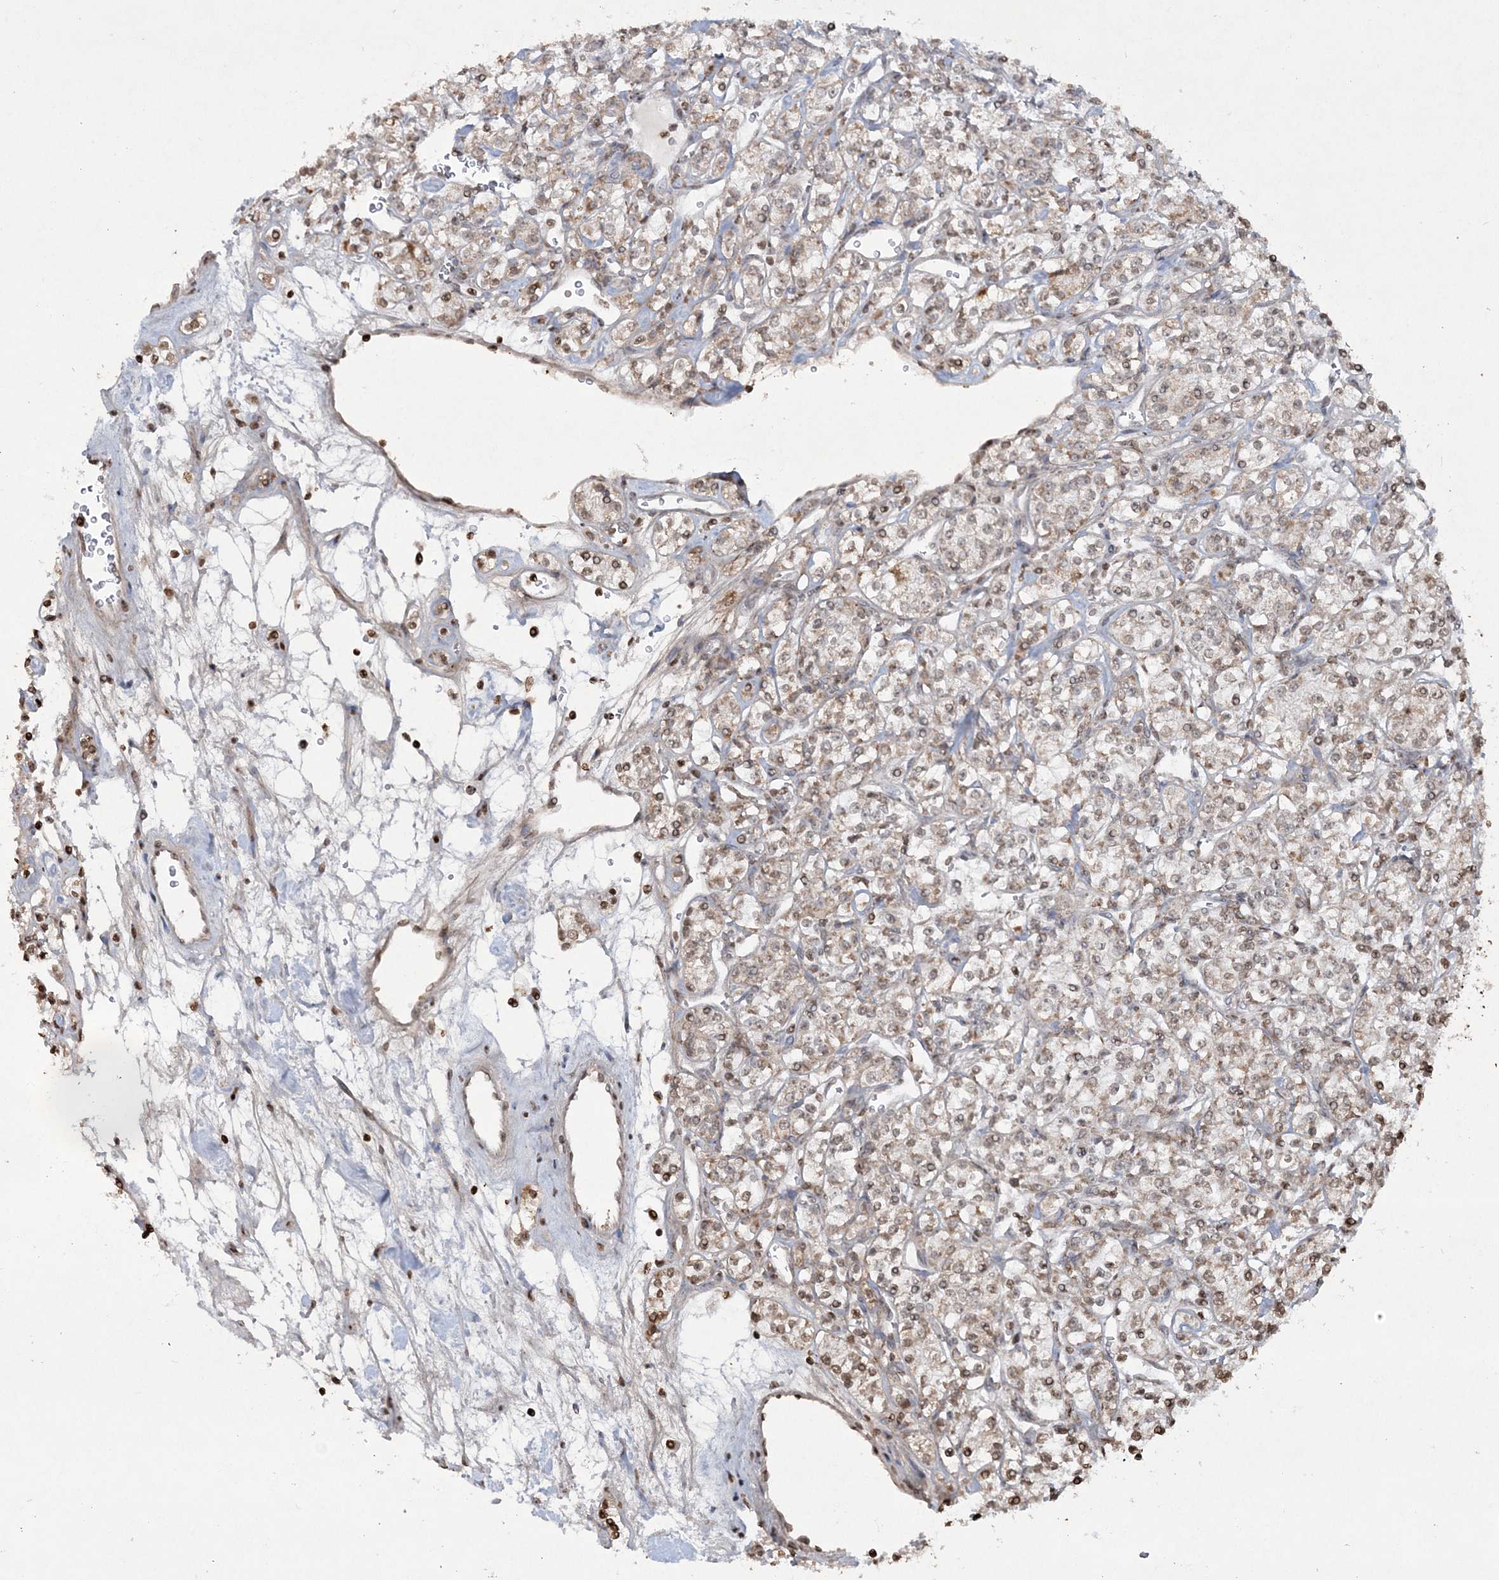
{"staining": {"intensity": "weak", "quantity": "25%-75%", "location": "cytoplasmic/membranous"}, "tissue": "renal cancer", "cell_type": "Tumor cells", "image_type": "cancer", "snomed": [{"axis": "morphology", "description": "Adenocarcinoma, NOS"}, {"axis": "topography", "description": "Kidney"}], "caption": "Protein expression analysis of renal cancer (adenocarcinoma) shows weak cytoplasmic/membranous staining in approximately 25%-75% of tumor cells. (DAB = brown stain, brightfield microscopy at high magnification).", "gene": "TTC7A", "patient": {"sex": "male", "age": 77}}